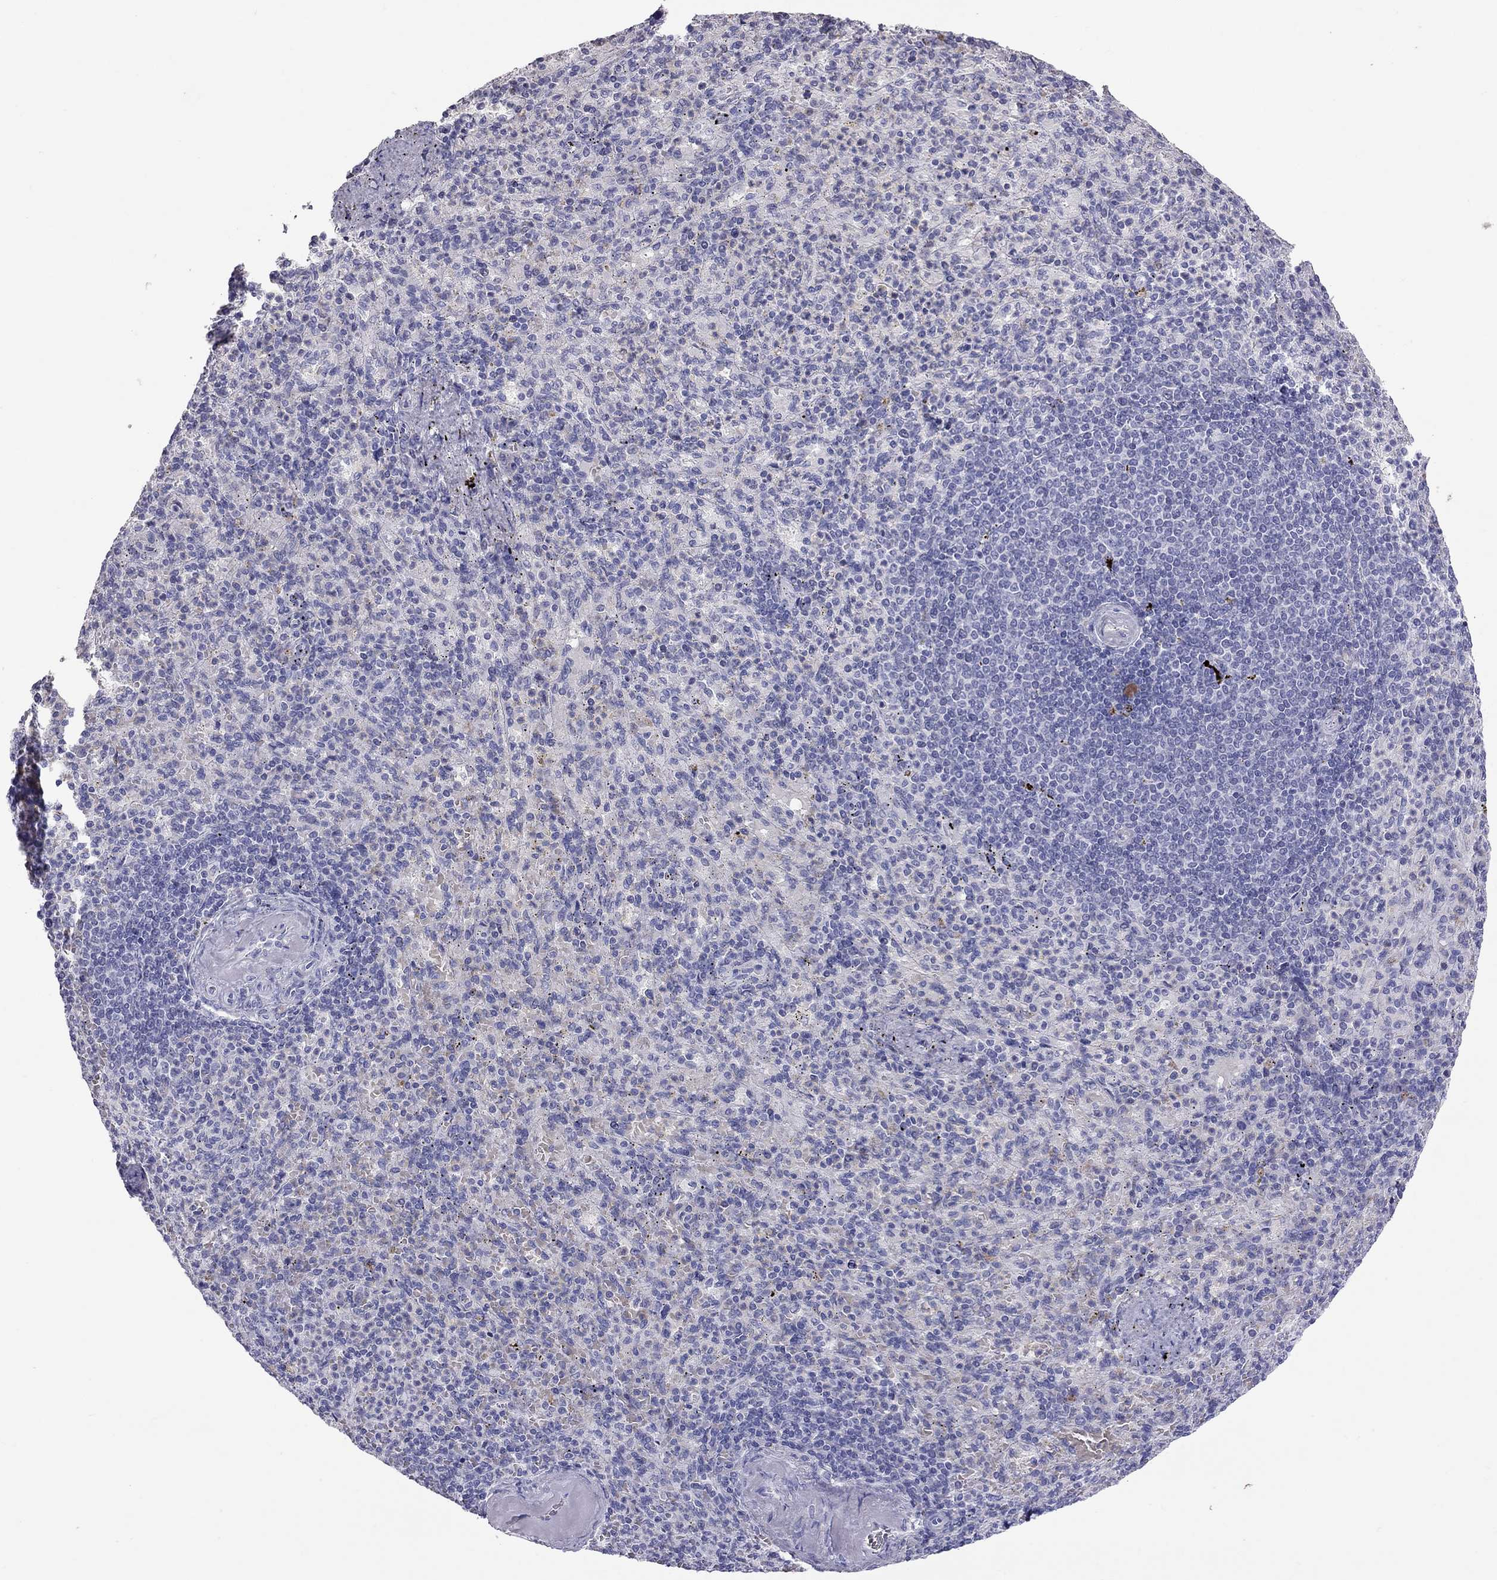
{"staining": {"intensity": "negative", "quantity": "none", "location": "none"}, "tissue": "spleen", "cell_type": "Cells in red pulp", "image_type": "normal", "snomed": [{"axis": "morphology", "description": "Normal tissue, NOS"}, {"axis": "topography", "description": "Spleen"}], "caption": "Spleen stained for a protein using IHC reveals no staining cells in red pulp.", "gene": "MUC16", "patient": {"sex": "female", "age": 74}}